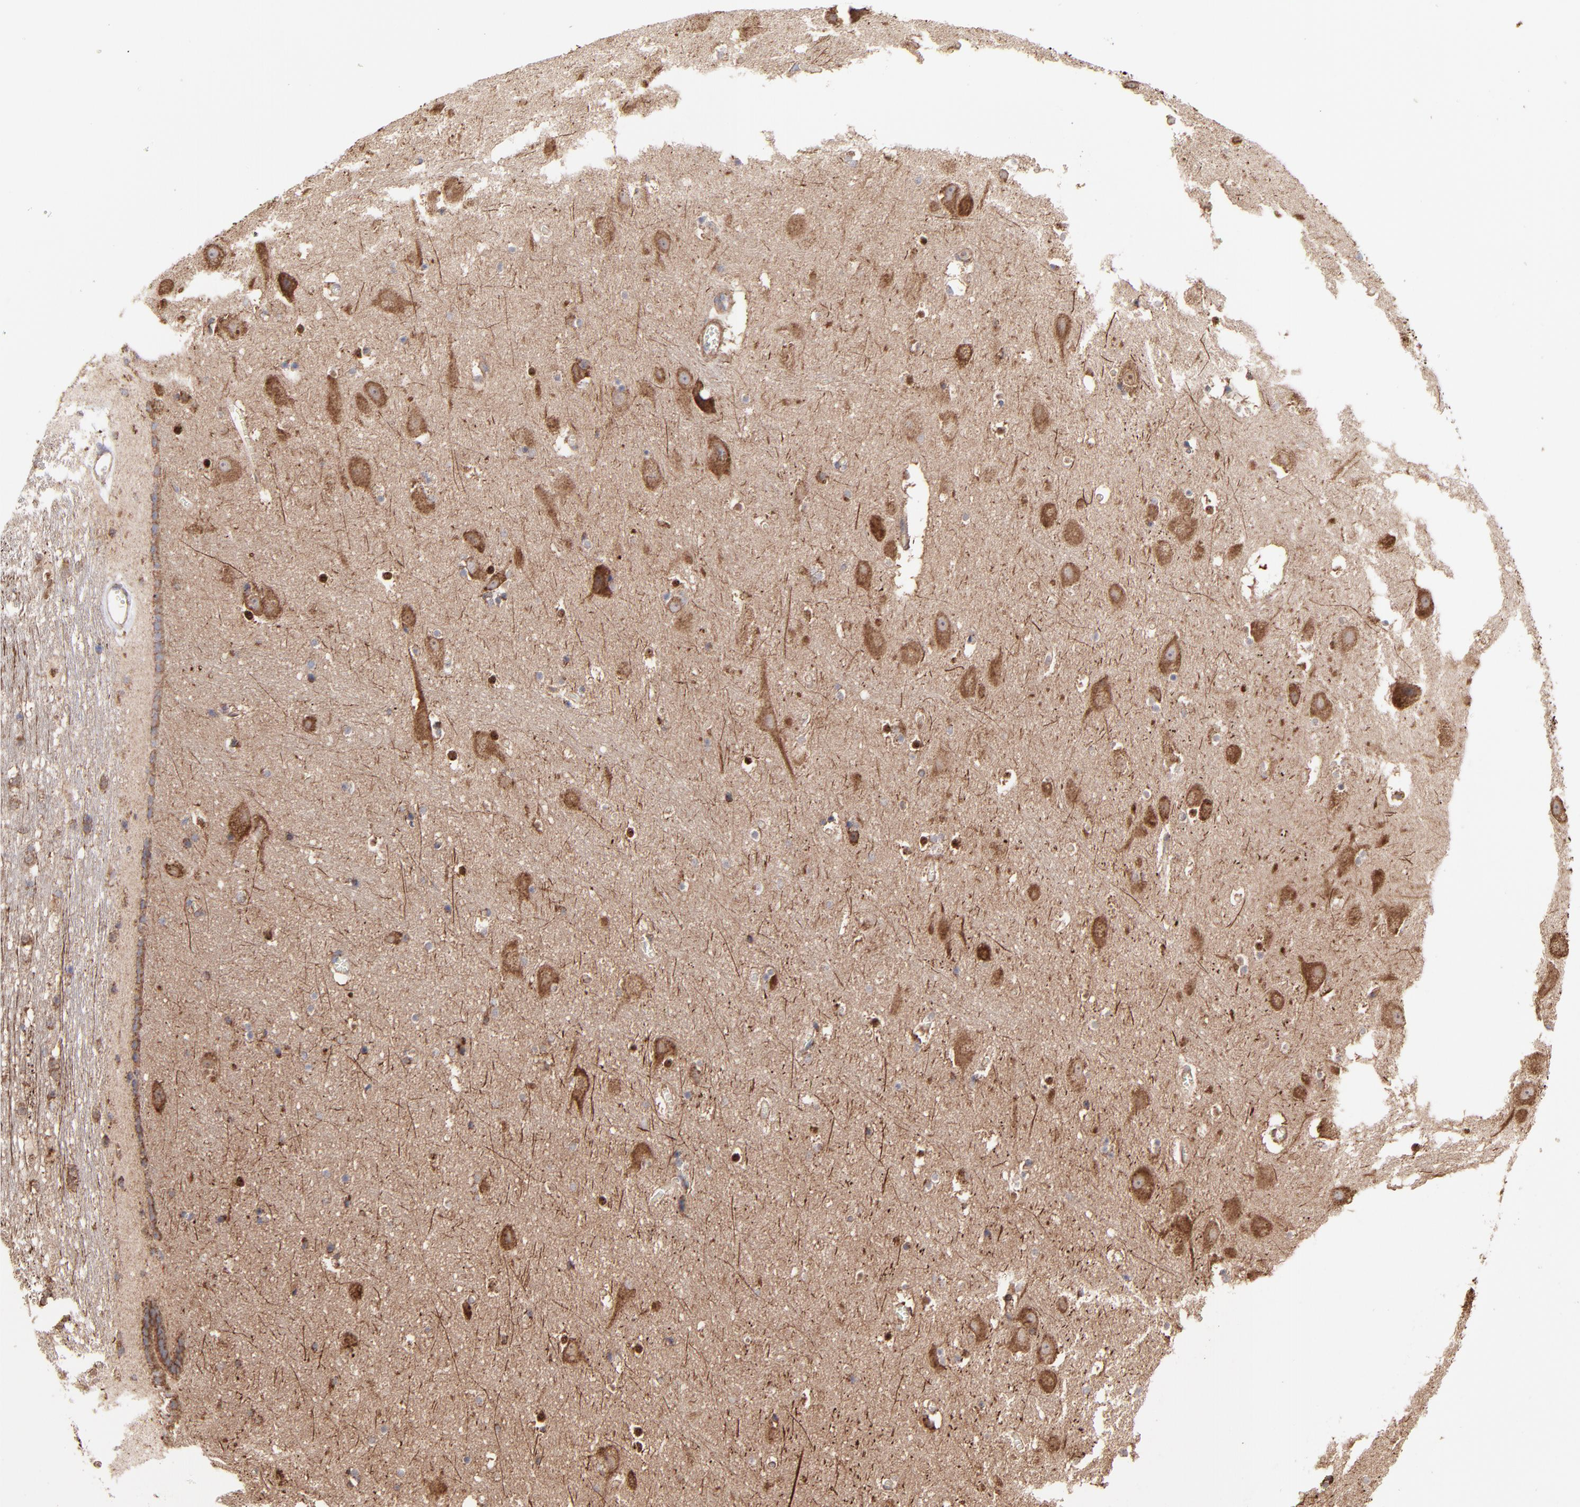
{"staining": {"intensity": "weak", "quantity": "25%-75%", "location": "cytoplasmic/membranous"}, "tissue": "hippocampus", "cell_type": "Glial cells", "image_type": "normal", "snomed": [{"axis": "morphology", "description": "Normal tissue, NOS"}, {"axis": "topography", "description": "Hippocampus"}], "caption": "IHC (DAB (3,3'-diaminobenzidine)) staining of unremarkable human hippocampus reveals weak cytoplasmic/membranous protein staining in approximately 25%-75% of glial cells.", "gene": "PFKM", "patient": {"sex": "male", "age": 45}}